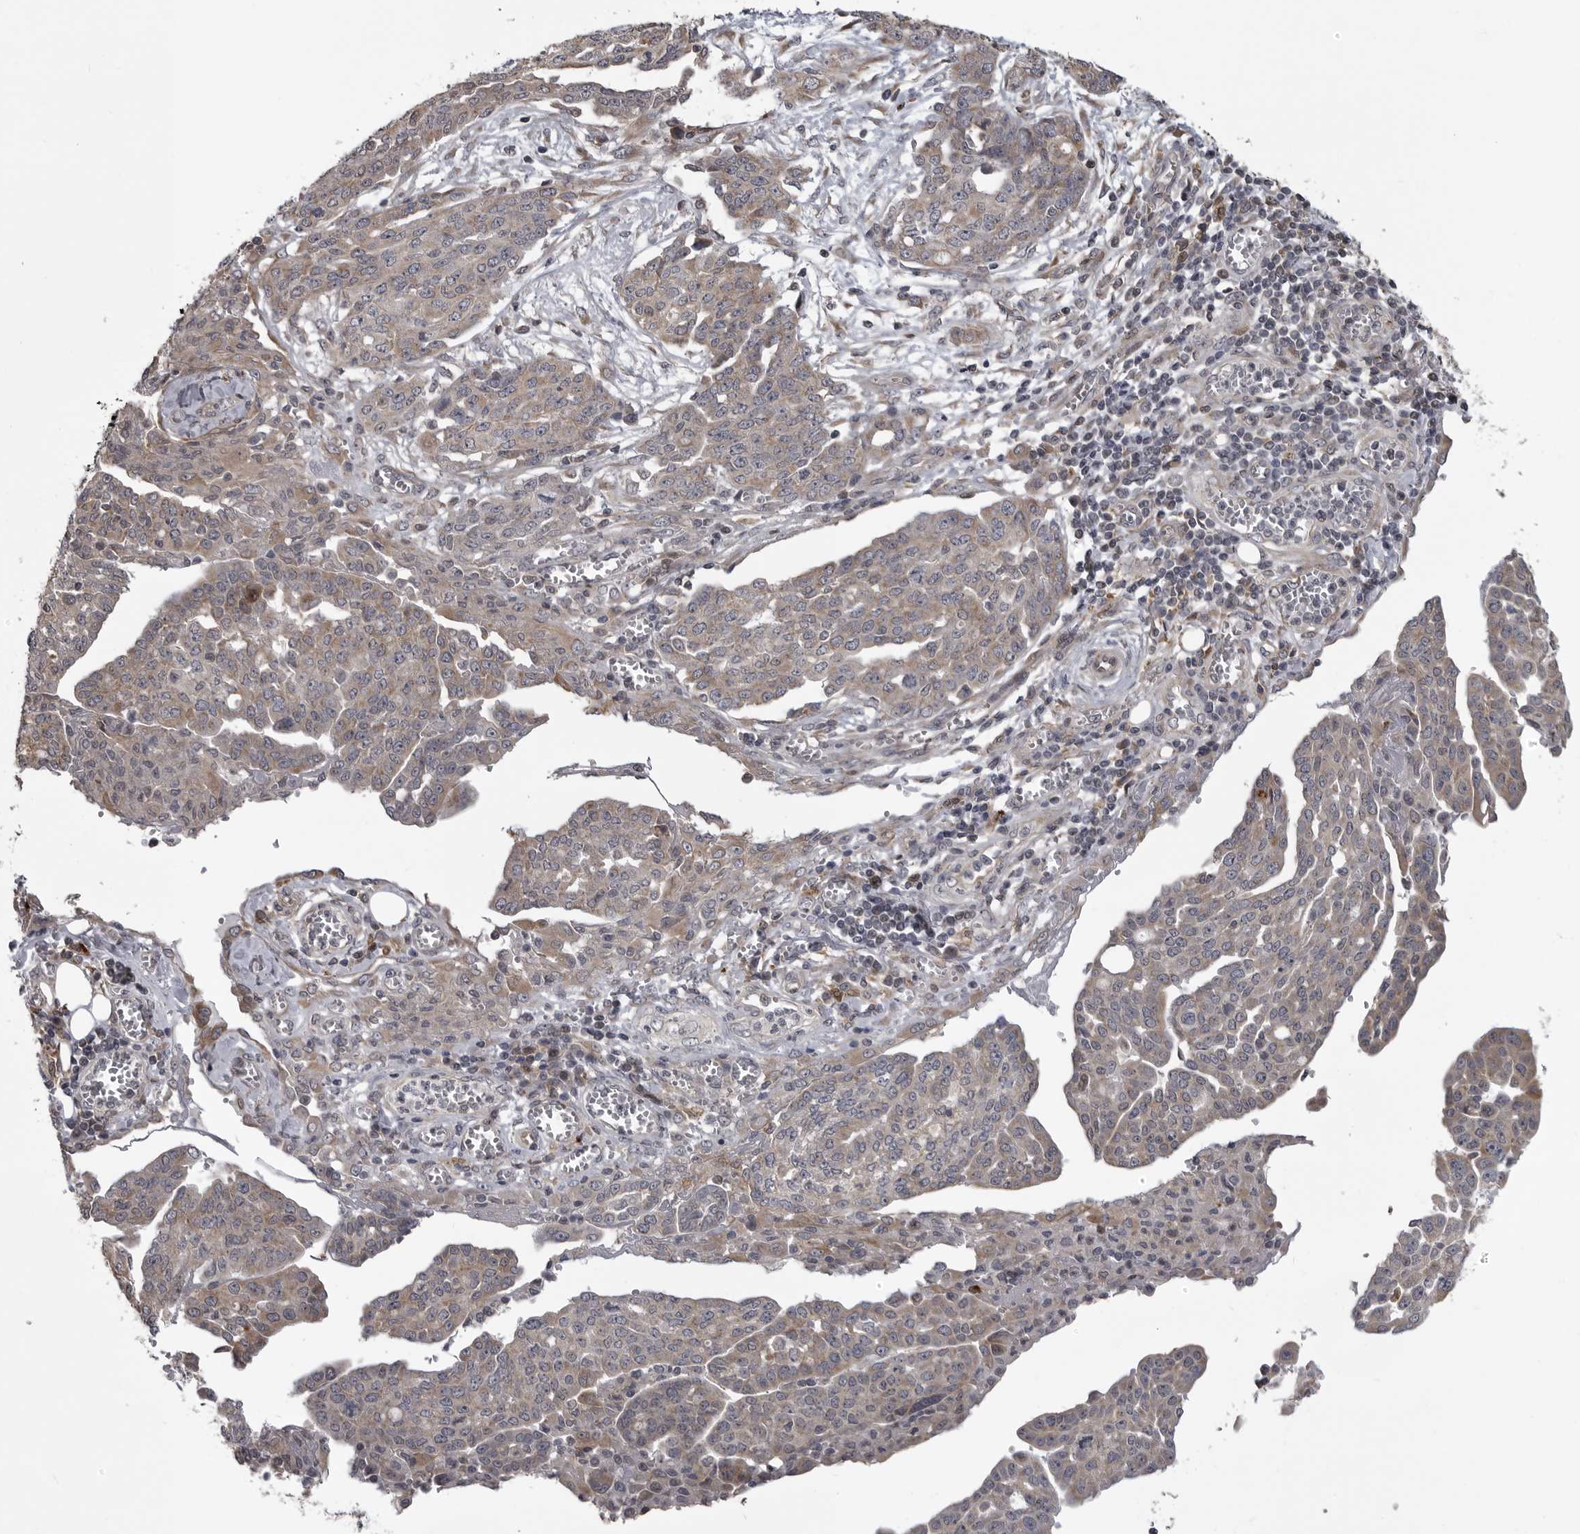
{"staining": {"intensity": "weak", "quantity": "25%-75%", "location": "cytoplasmic/membranous"}, "tissue": "ovarian cancer", "cell_type": "Tumor cells", "image_type": "cancer", "snomed": [{"axis": "morphology", "description": "Cystadenocarcinoma, serous, NOS"}, {"axis": "topography", "description": "Soft tissue"}, {"axis": "topography", "description": "Ovary"}], "caption": "Protein expression analysis of human ovarian cancer reveals weak cytoplasmic/membranous staining in about 25%-75% of tumor cells.", "gene": "ZNRF1", "patient": {"sex": "female", "age": 57}}